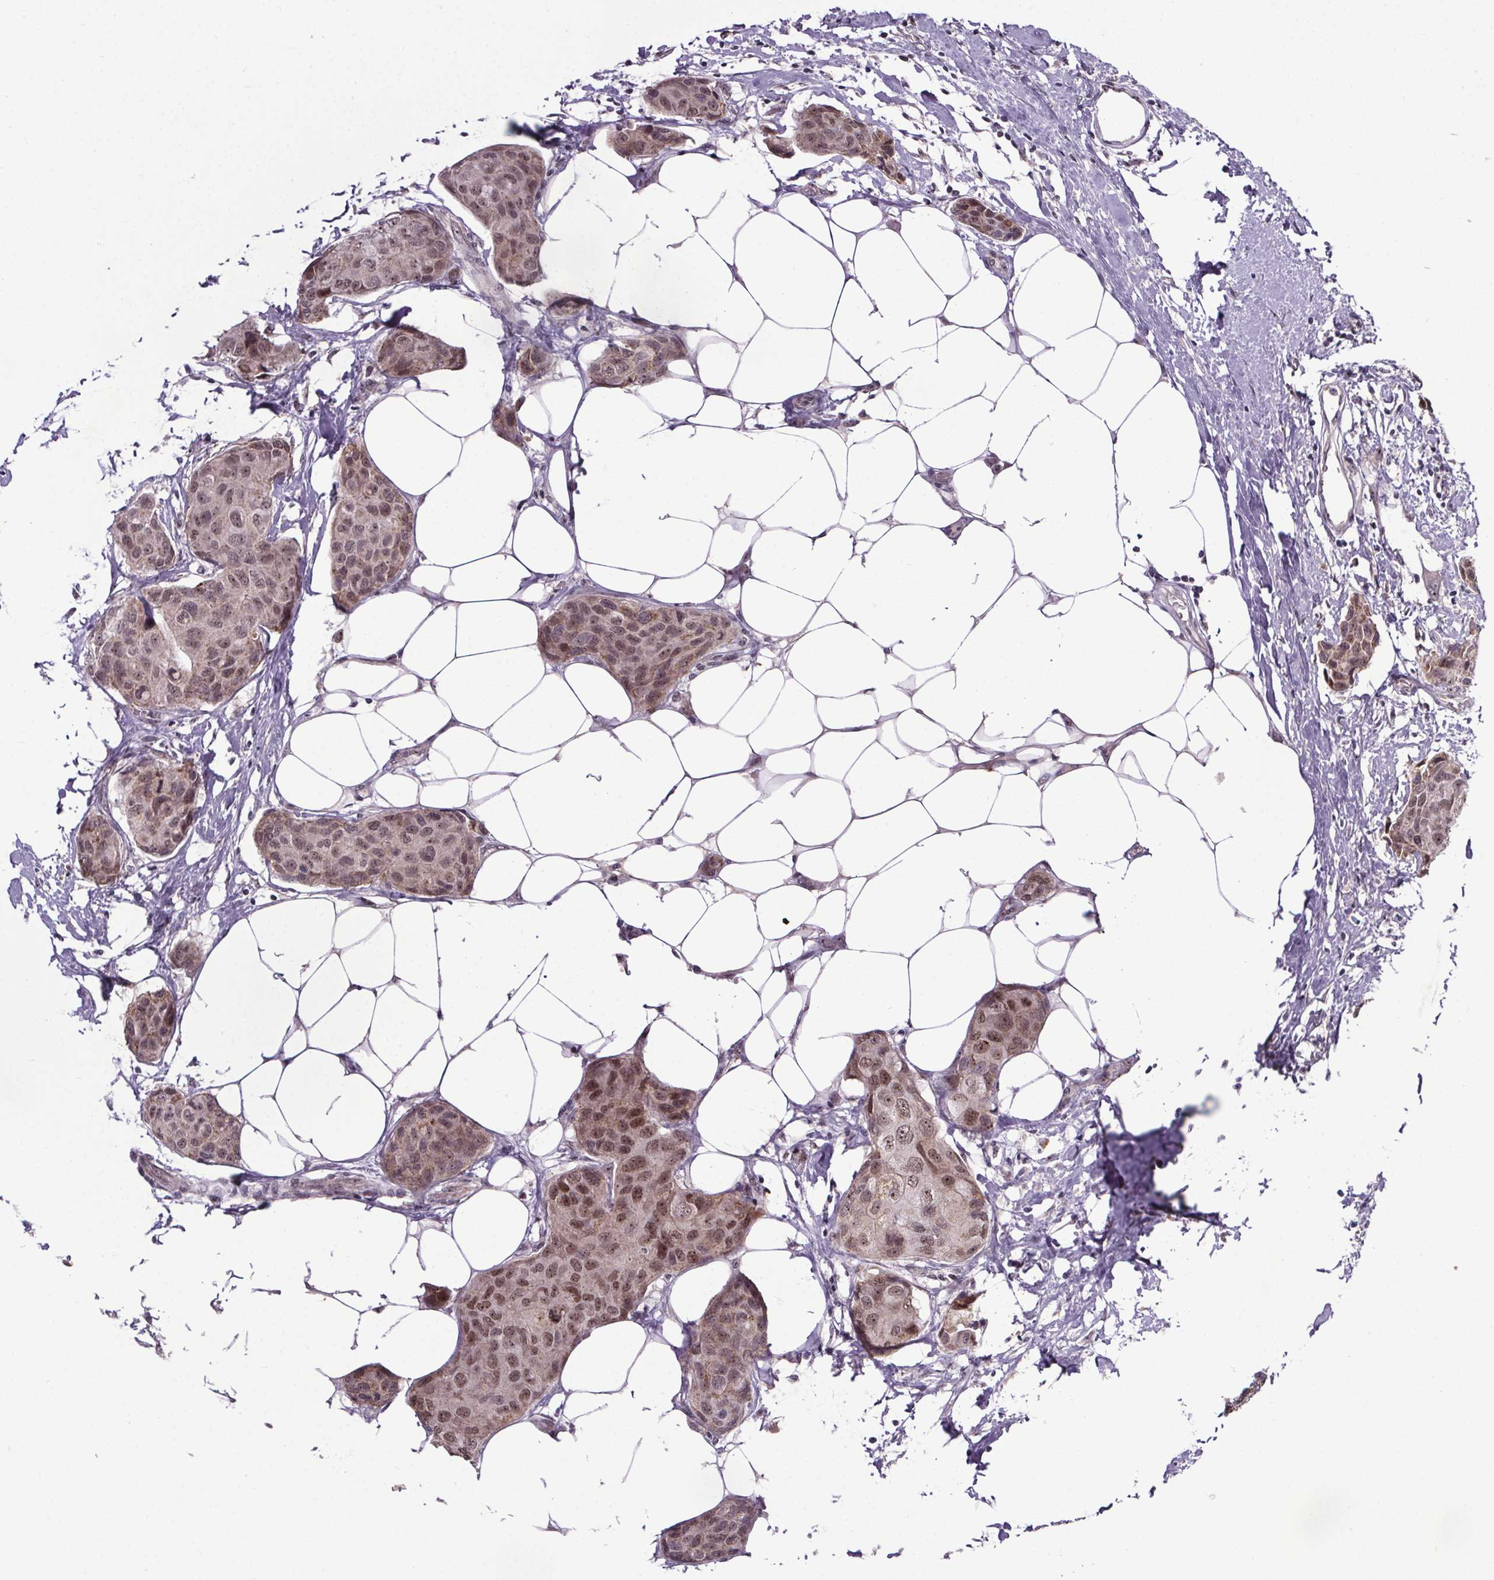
{"staining": {"intensity": "weak", "quantity": ">75%", "location": "nuclear"}, "tissue": "breast cancer", "cell_type": "Tumor cells", "image_type": "cancer", "snomed": [{"axis": "morphology", "description": "Duct carcinoma"}, {"axis": "topography", "description": "Breast"}], "caption": "Tumor cells reveal weak nuclear expression in about >75% of cells in intraductal carcinoma (breast).", "gene": "ATMIN", "patient": {"sex": "female", "age": 80}}